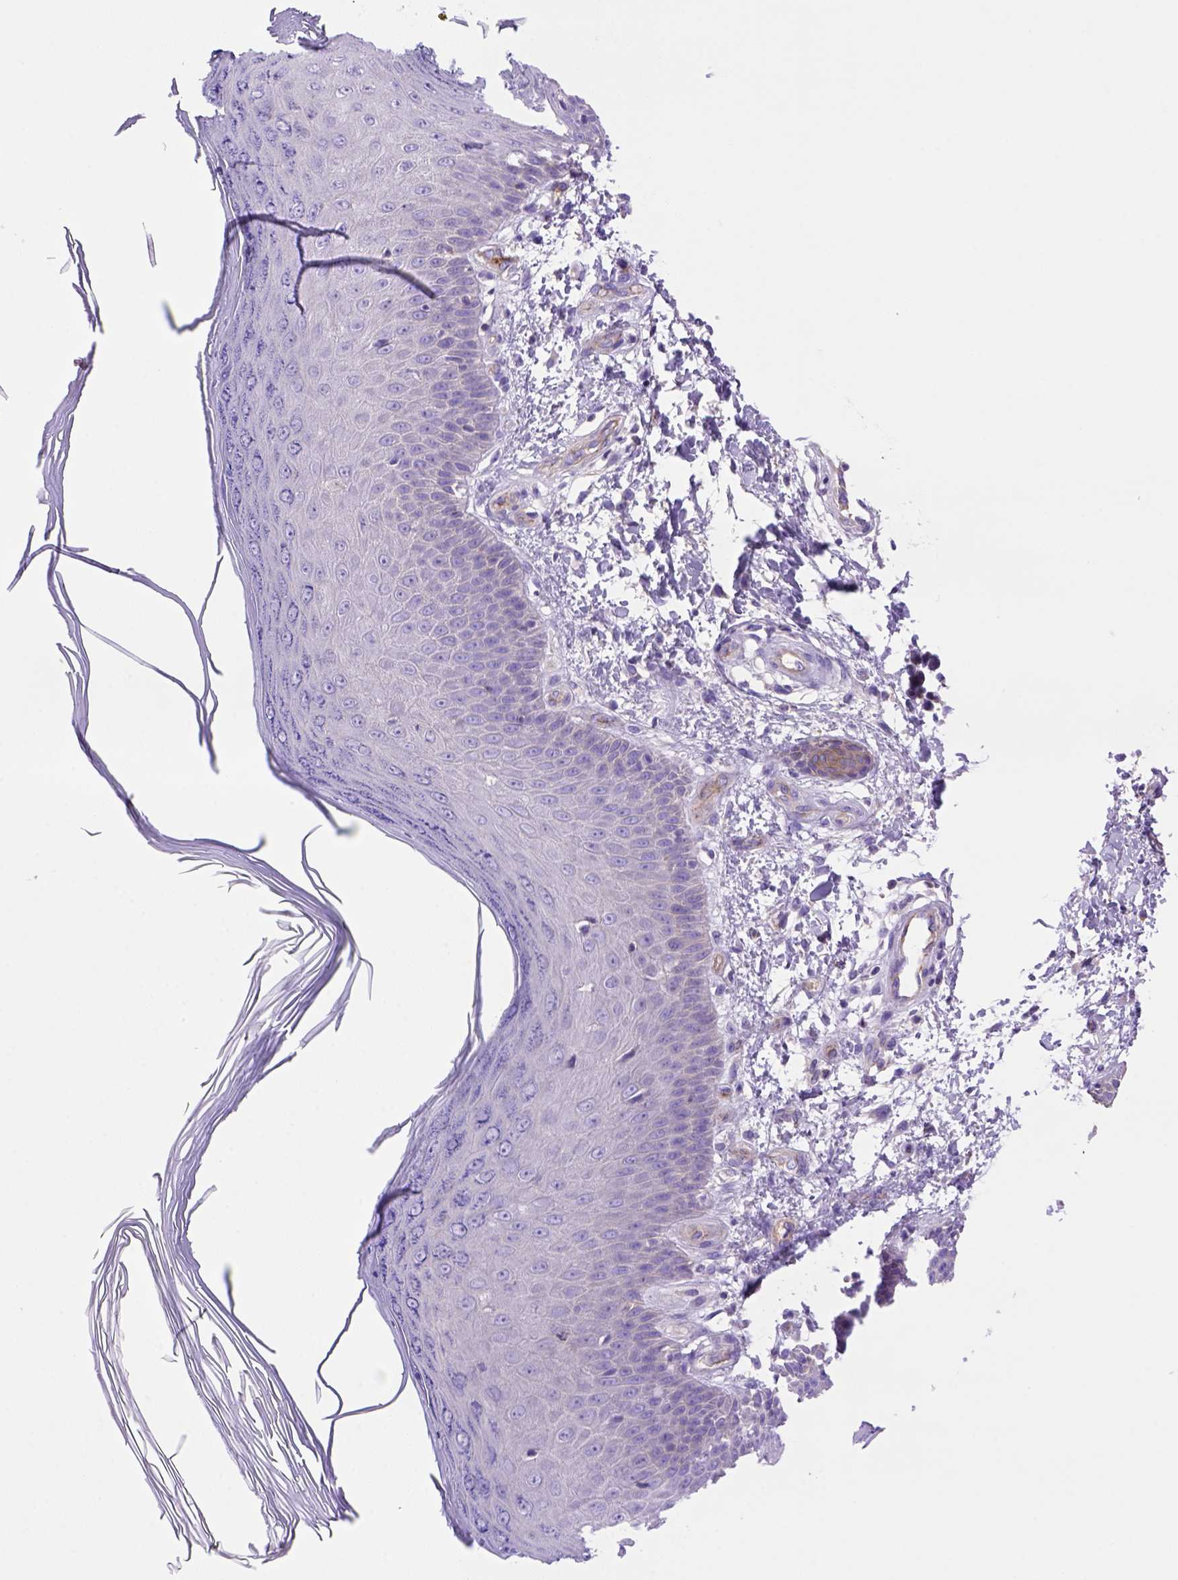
{"staining": {"intensity": "negative", "quantity": "none", "location": "none"}, "tissue": "skin", "cell_type": "Fibroblasts", "image_type": "normal", "snomed": [{"axis": "morphology", "description": "Normal tissue, NOS"}, {"axis": "topography", "description": "Skin"}], "caption": "Immunohistochemical staining of normal human skin reveals no significant expression in fibroblasts.", "gene": "PEX12", "patient": {"sex": "female", "age": 62}}